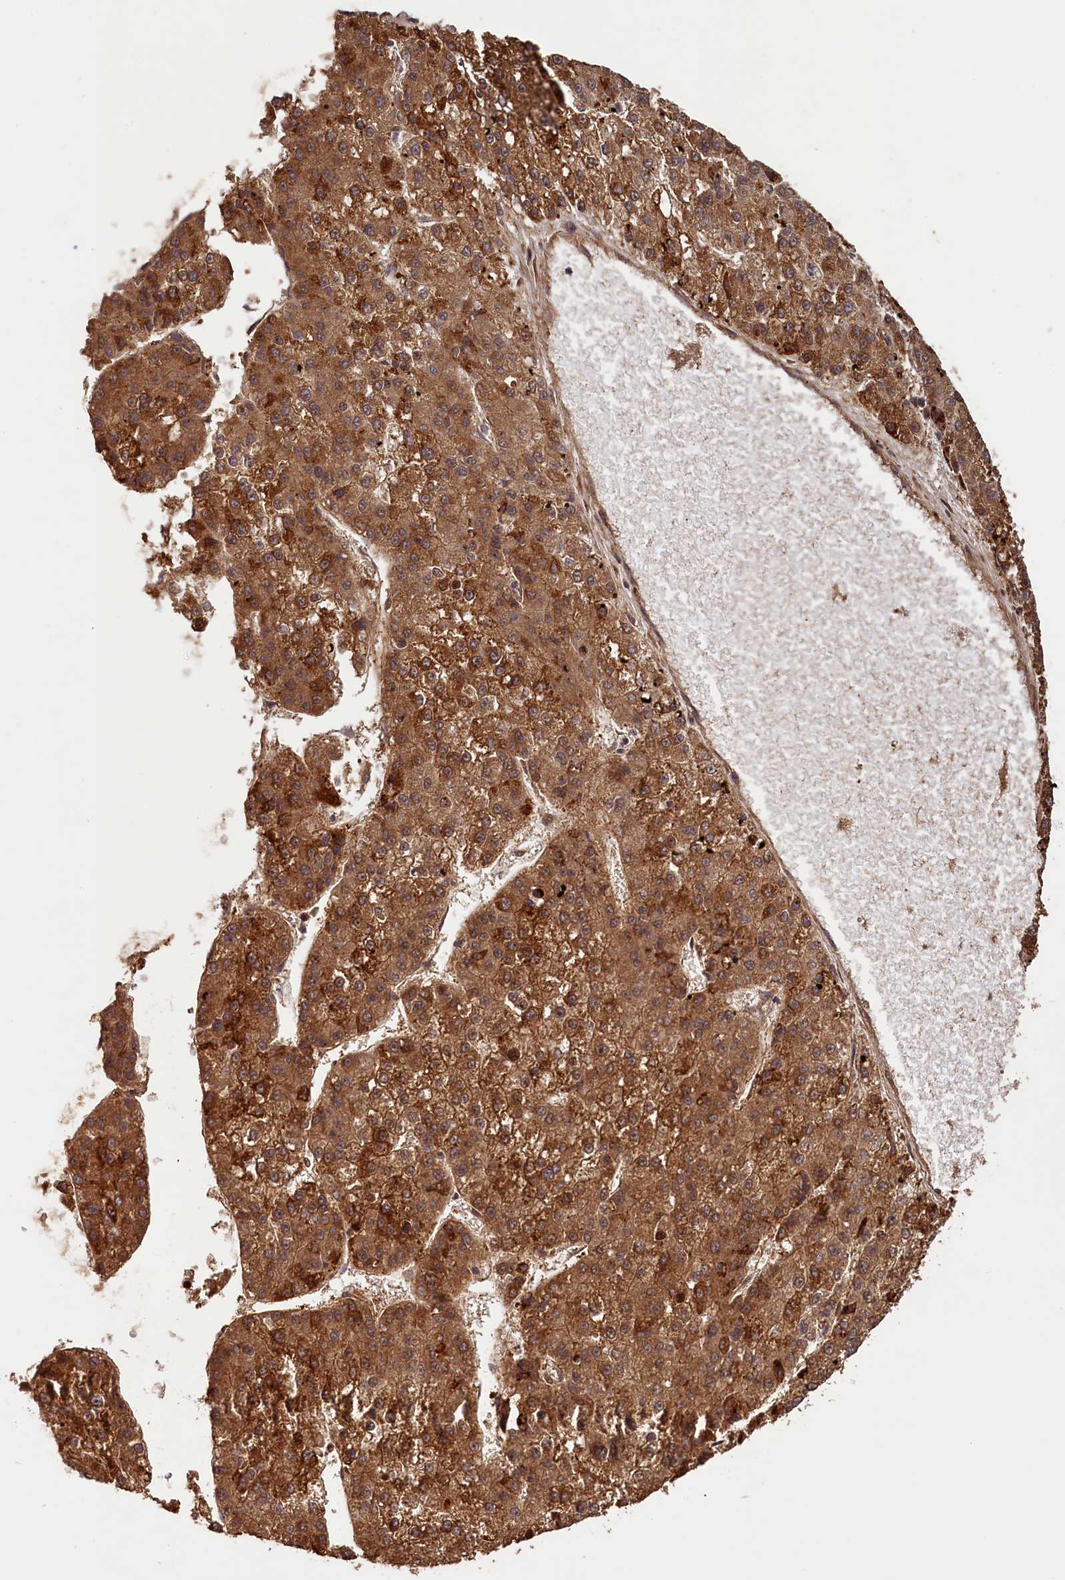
{"staining": {"intensity": "strong", "quantity": ">75%", "location": "cytoplasmic/membranous"}, "tissue": "liver cancer", "cell_type": "Tumor cells", "image_type": "cancer", "snomed": [{"axis": "morphology", "description": "Carcinoma, Hepatocellular, NOS"}, {"axis": "topography", "description": "Liver"}], "caption": "Immunohistochemistry (IHC) of liver cancer reveals high levels of strong cytoplasmic/membranous staining in approximately >75% of tumor cells. The staining was performed using DAB to visualize the protein expression in brown, while the nuclei were stained in blue with hematoxylin (Magnification: 20x).", "gene": "SHPRH", "patient": {"sex": "female", "age": 73}}